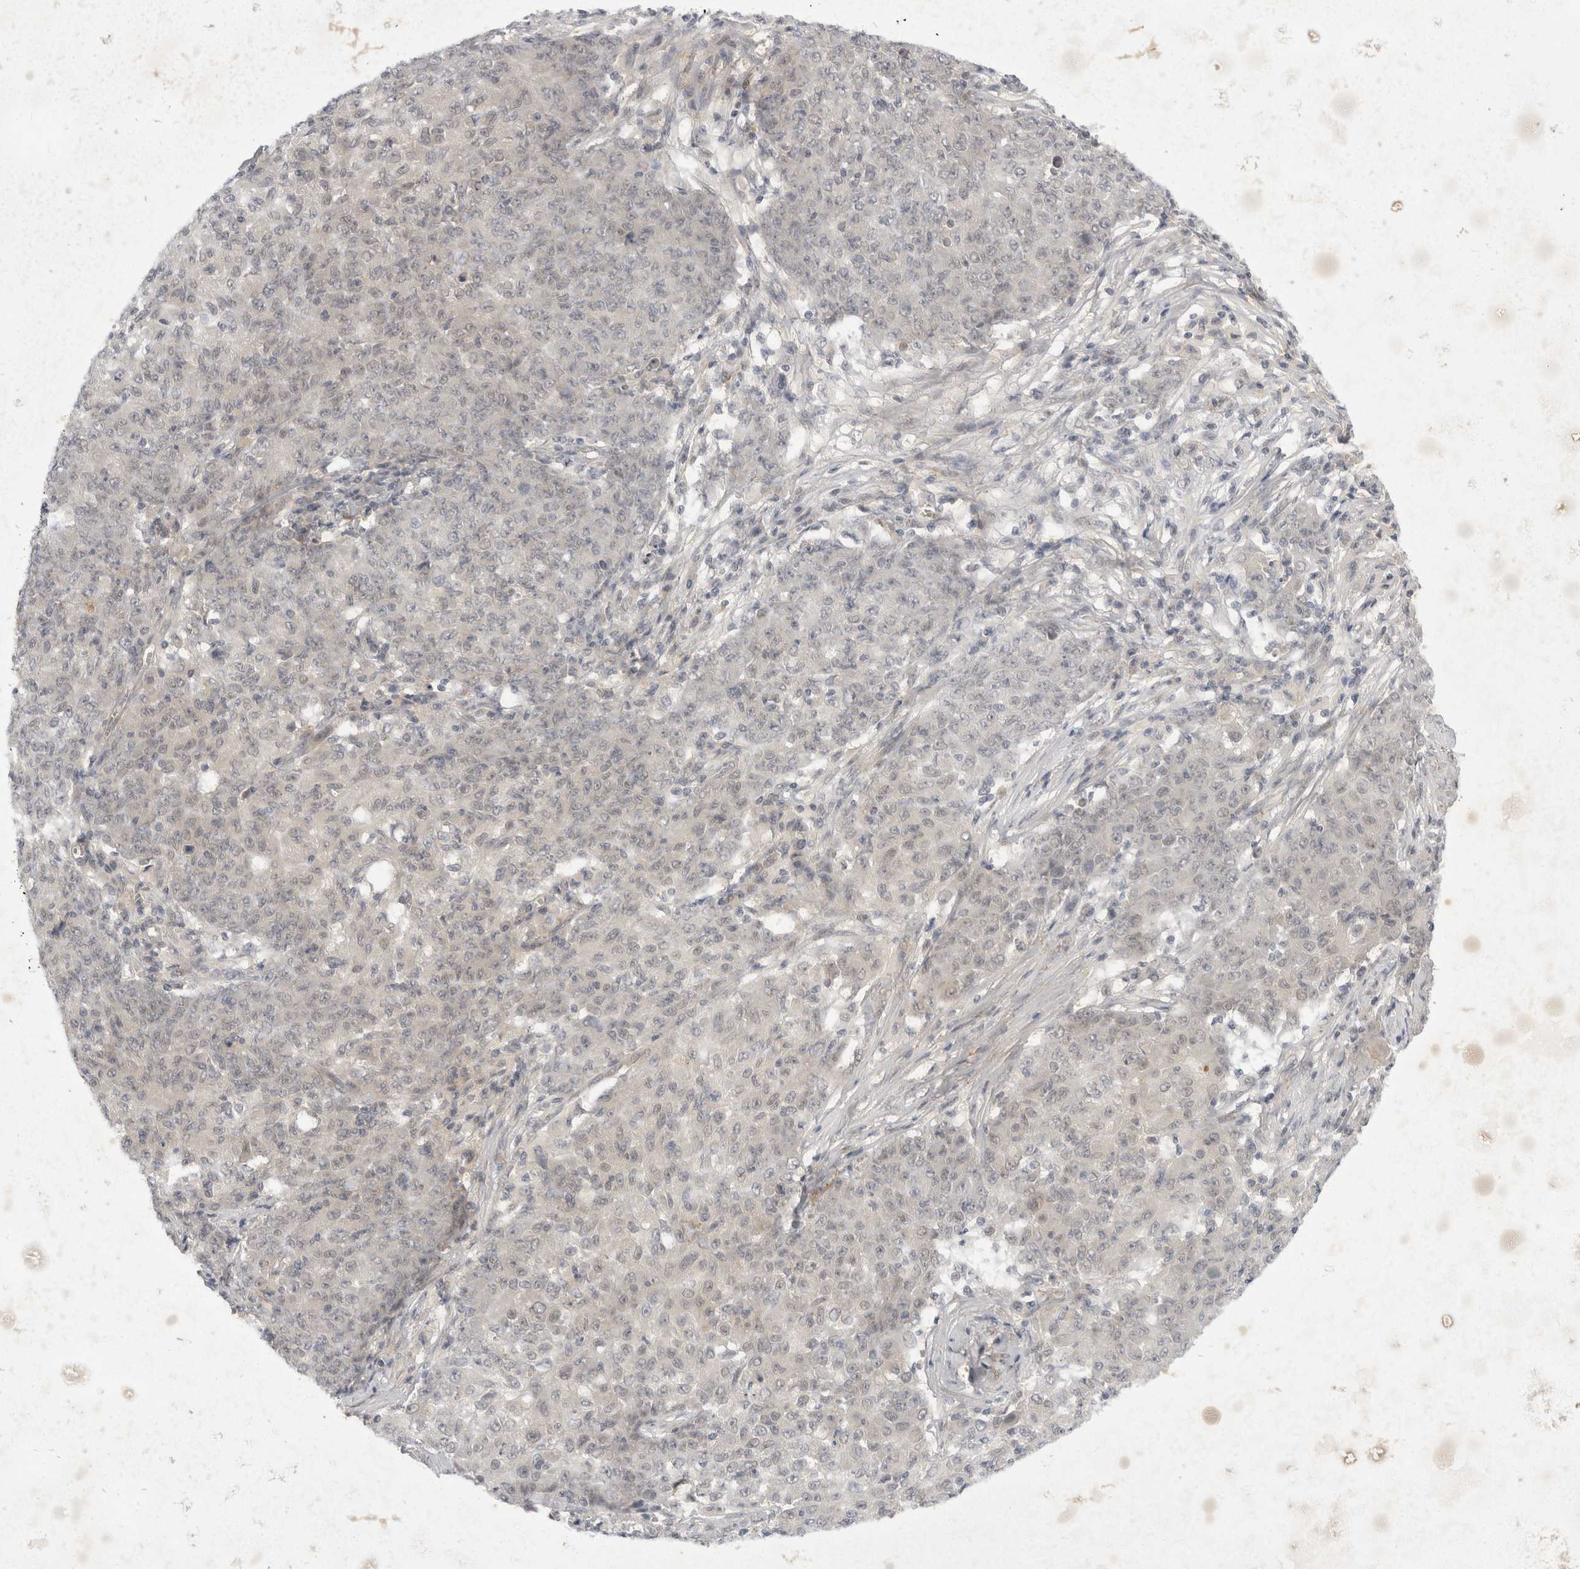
{"staining": {"intensity": "negative", "quantity": "none", "location": "none"}, "tissue": "ovarian cancer", "cell_type": "Tumor cells", "image_type": "cancer", "snomed": [{"axis": "morphology", "description": "Carcinoma, endometroid"}, {"axis": "topography", "description": "Ovary"}], "caption": "Ovarian cancer (endometroid carcinoma) stained for a protein using immunohistochemistry shows no staining tumor cells.", "gene": "TOM1L2", "patient": {"sex": "female", "age": 42}}